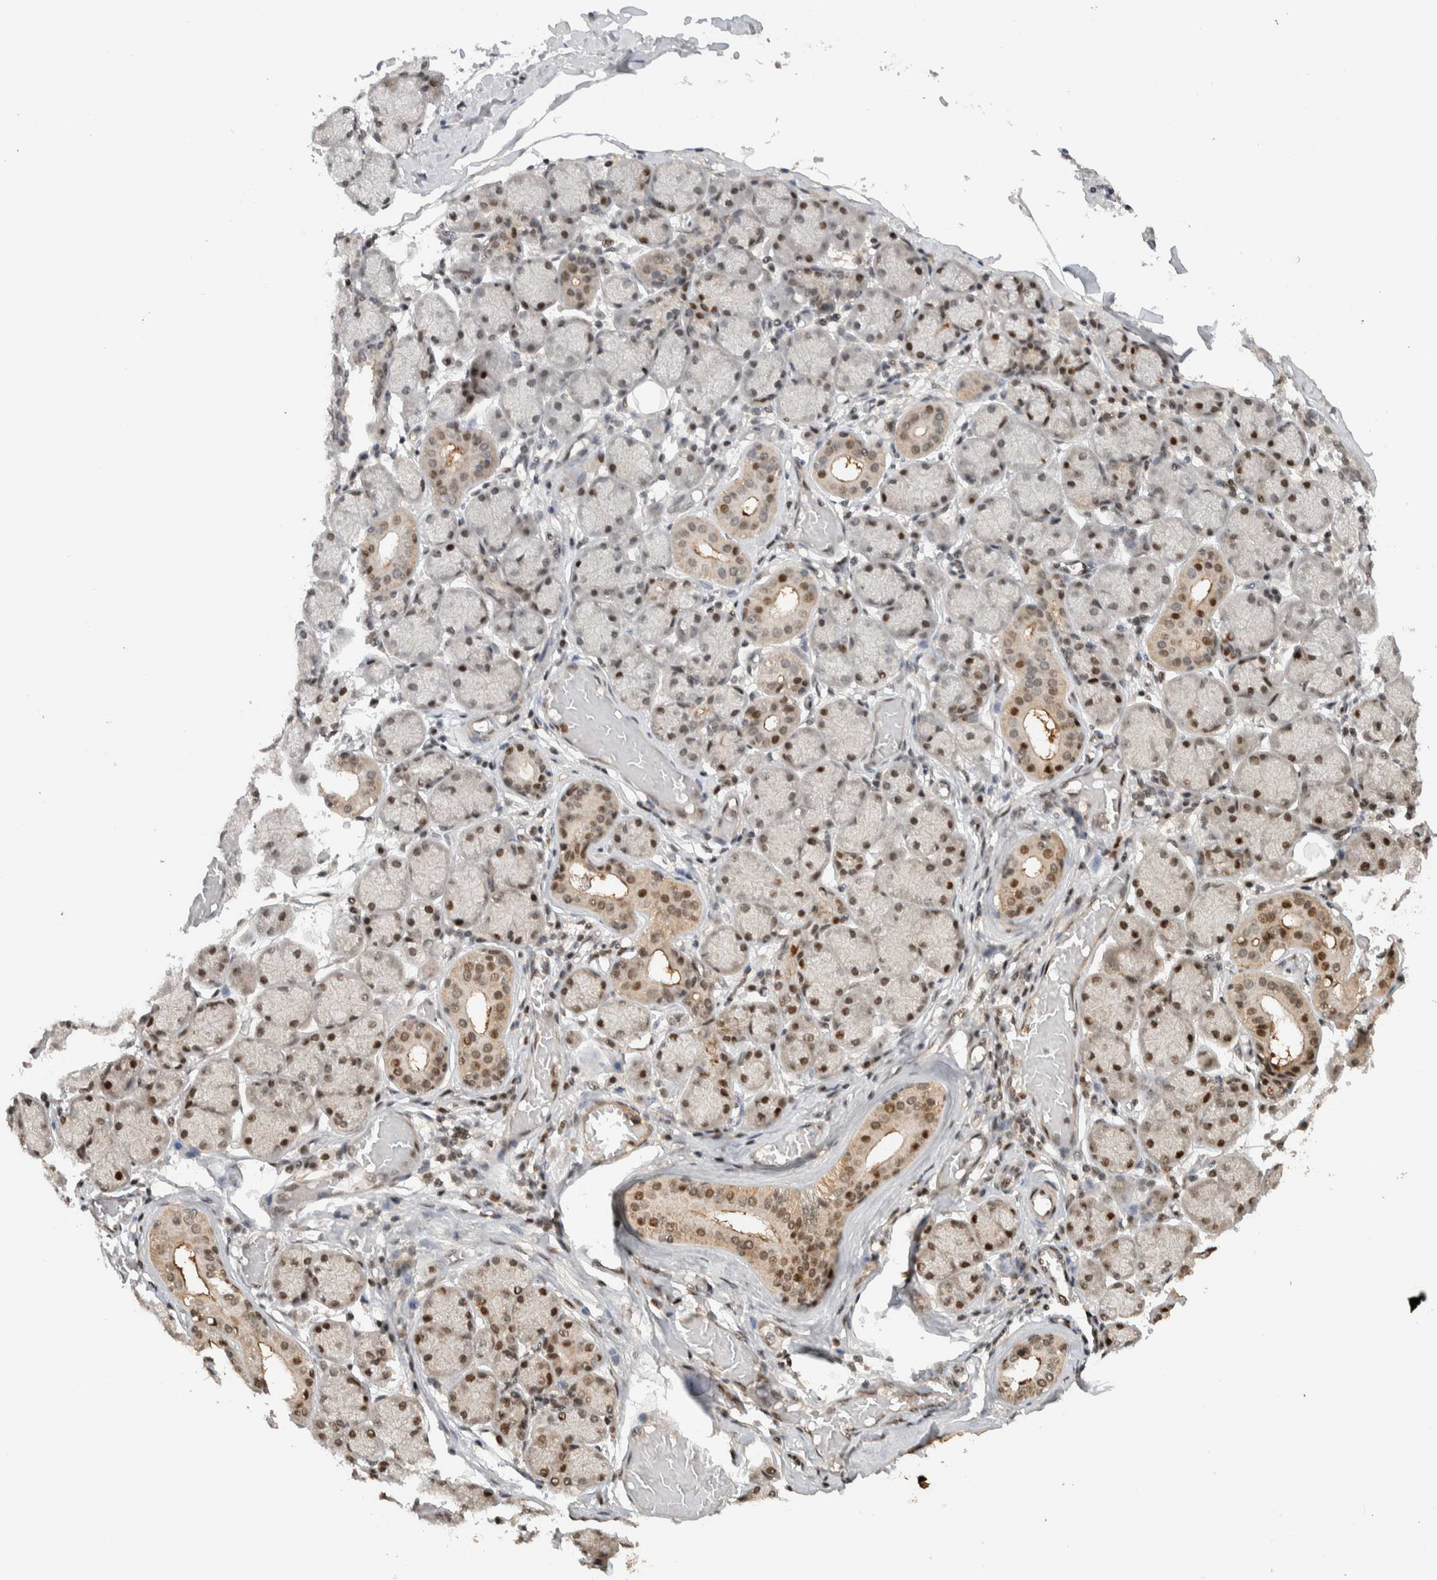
{"staining": {"intensity": "weak", "quantity": "25%-75%", "location": "nuclear"}, "tissue": "salivary gland", "cell_type": "Glandular cells", "image_type": "normal", "snomed": [{"axis": "morphology", "description": "Normal tissue, NOS"}, {"axis": "topography", "description": "Salivary gland"}], "caption": "Normal salivary gland was stained to show a protein in brown. There is low levels of weak nuclear positivity in about 25%-75% of glandular cells.", "gene": "ZNF521", "patient": {"sex": "female", "age": 24}}